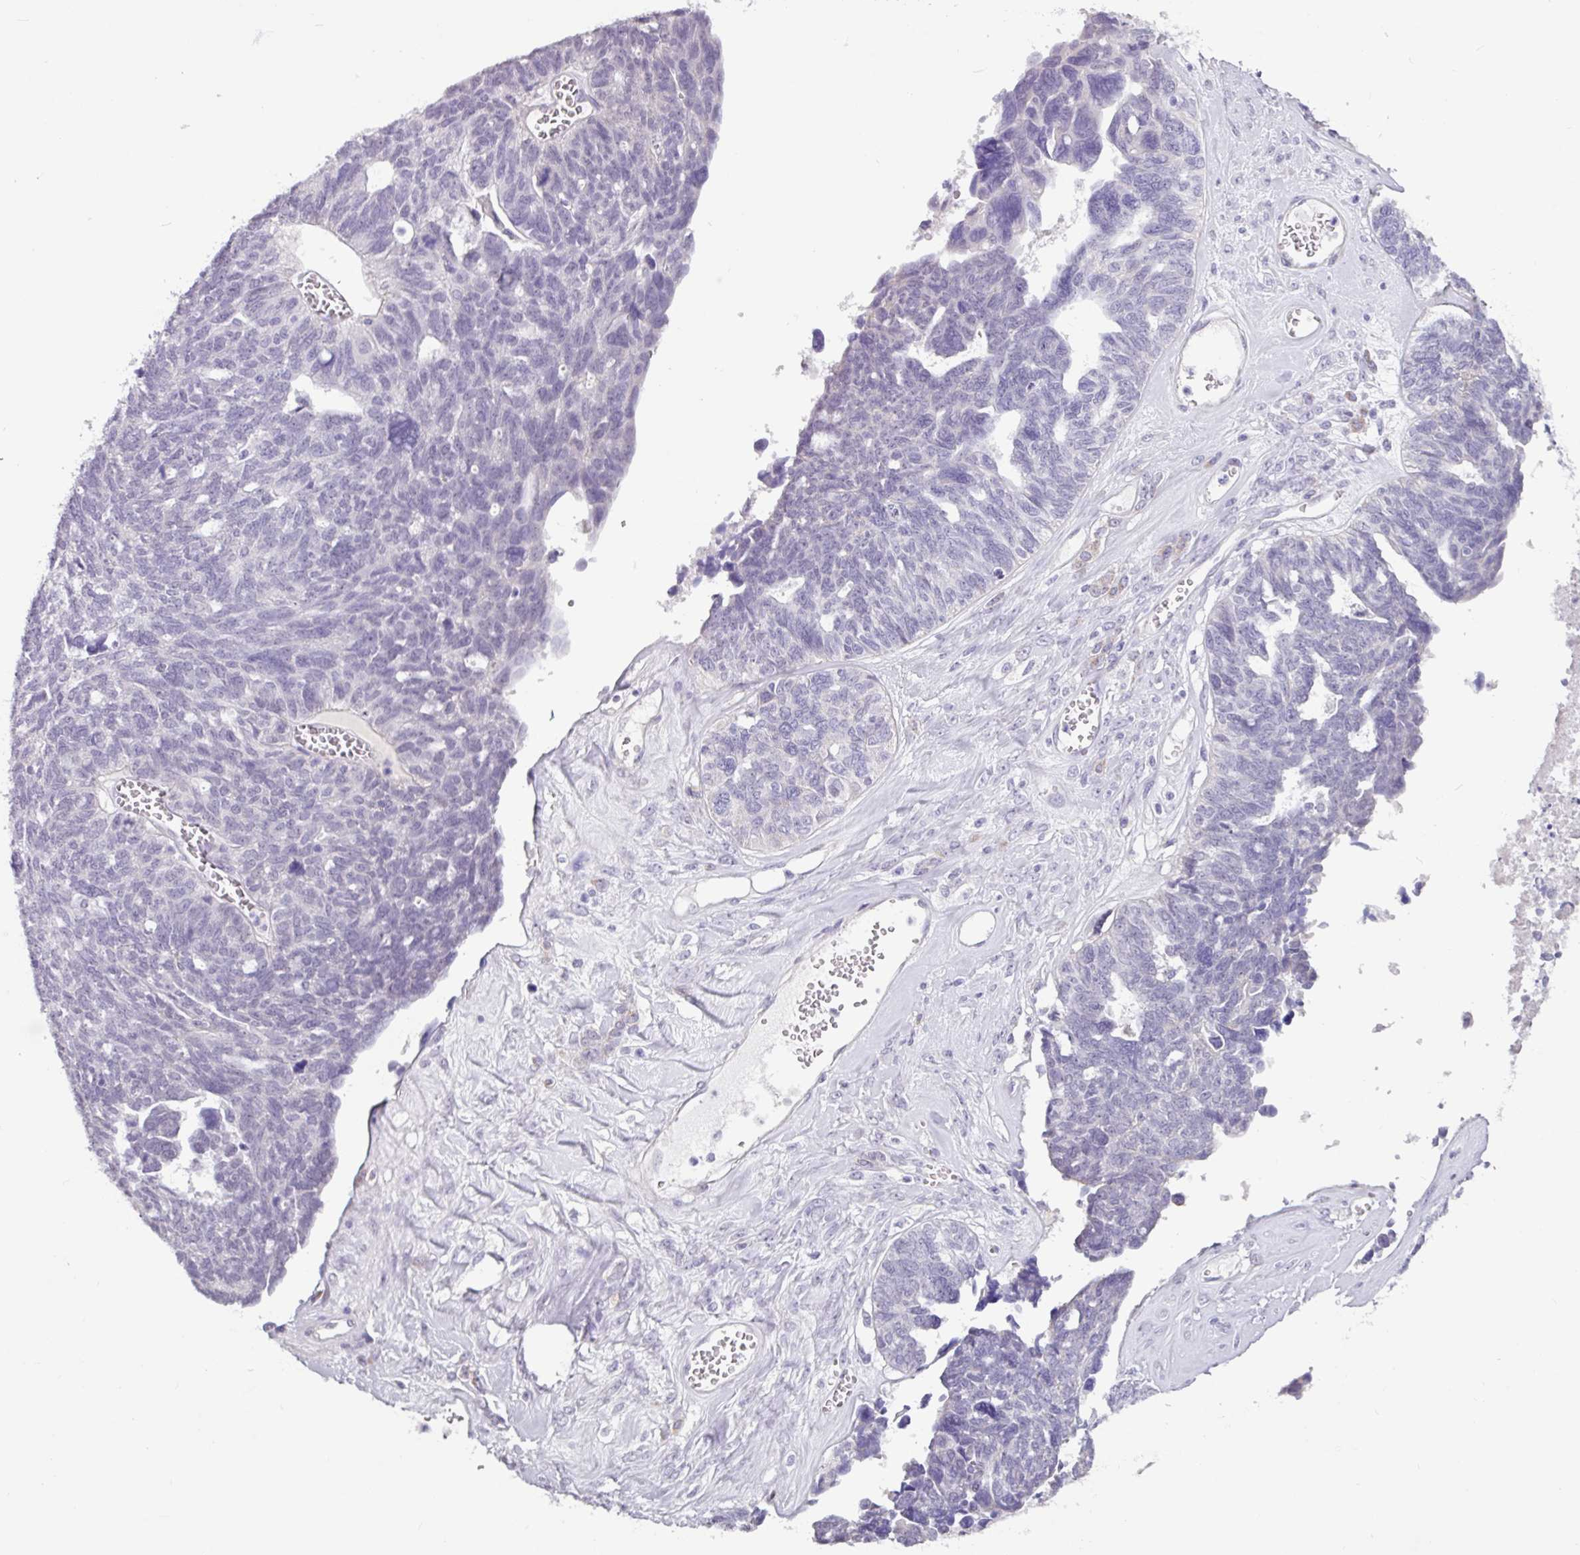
{"staining": {"intensity": "negative", "quantity": "none", "location": "none"}, "tissue": "ovarian cancer", "cell_type": "Tumor cells", "image_type": "cancer", "snomed": [{"axis": "morphology", "description": "Cystadenocarcinoma, serous, NOS"}, {"axis": "topography", "description": "Ovary"}], "caption": "Micrograph shows no significant protein positivity in tumor cells of serous cystadenocarcinoma (ovarian). (DAB immunohistochemistry, high magnification).", "gene": "OTX1", "patient": {"sex": "female", "age": 79}}